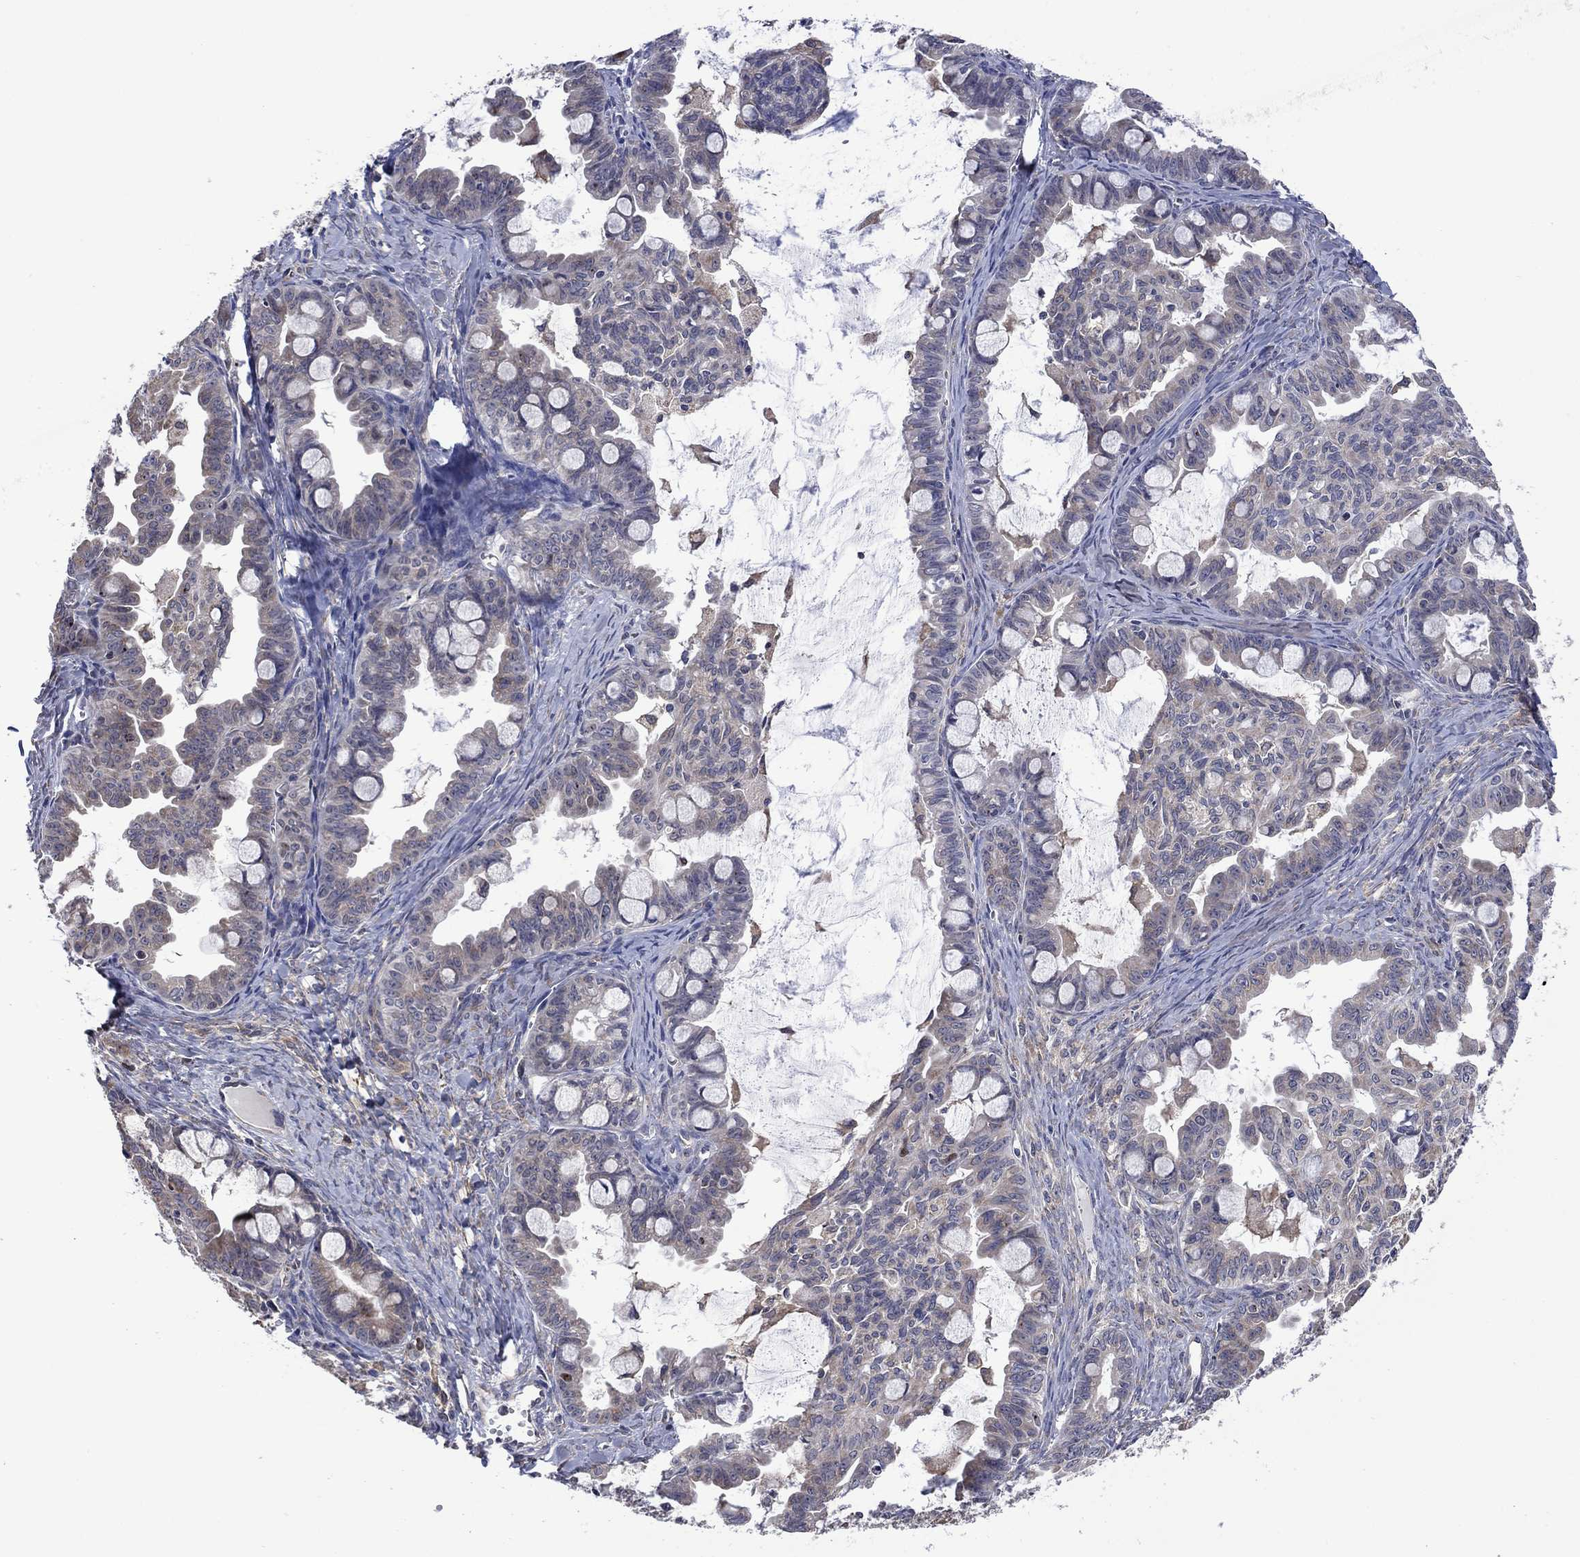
{"staining": {"intensity": "weak", "quantity": "25%-75%", "location": "cytoplasmic/membranous"}, "tissue": "ovarian cancer", "cell_type": "Tumor cells", "image_type": "cancer", "snomed": [{"axis": "morphology", "description": "Cystadenocarcinoma, mucinous, NOS"}, {"axis": "topography", "description": "Ovary"}], "caption": "Weak cytoplasmic/membranous positivity for a protein is identified in about 25%-75% of tumor cells of mucinous cystadenocarcinoma (ovarian) using IHC.", "gene": "FURIN", "patient": {"sex": "female", "age": 63}}